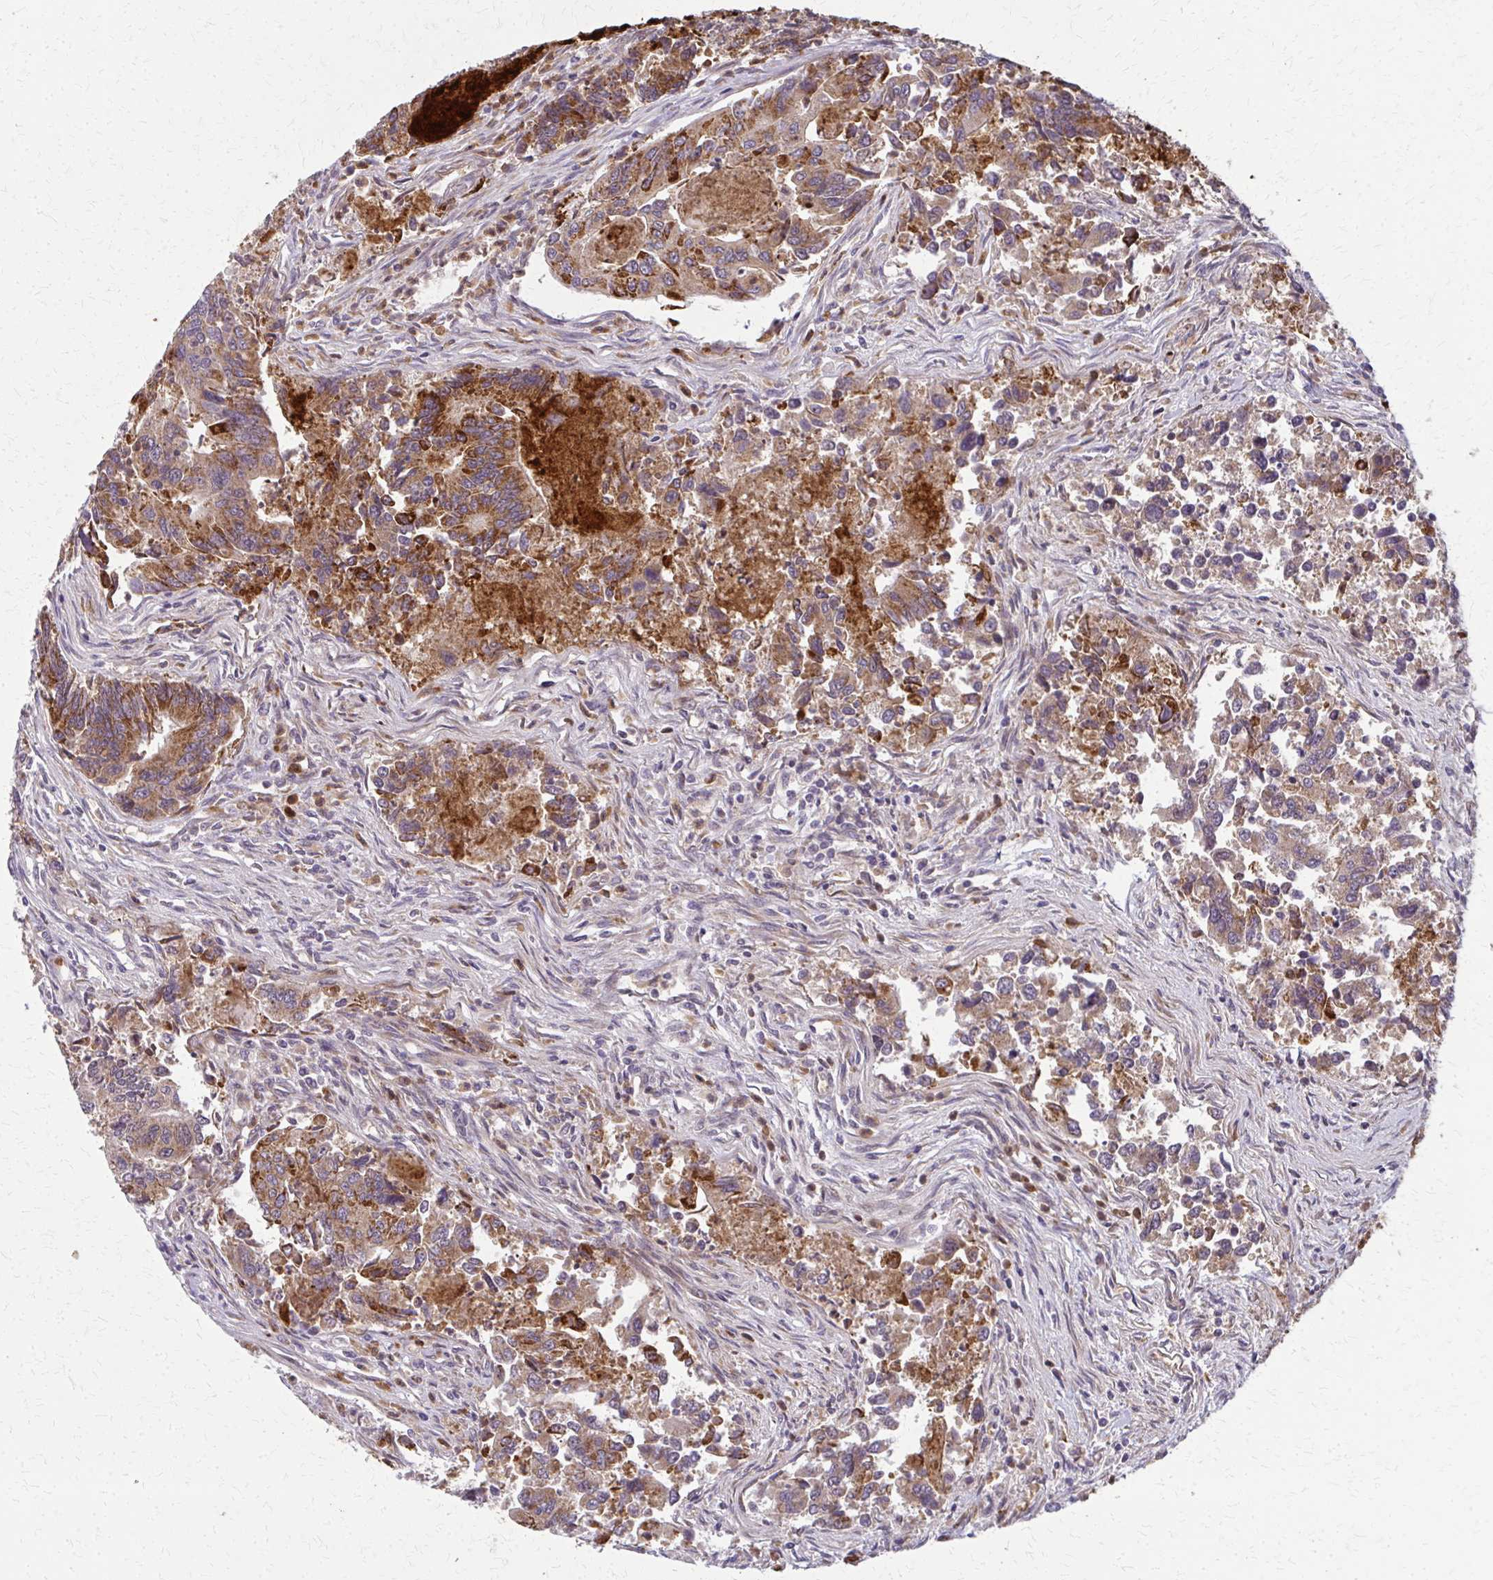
{"staining": {"intensity": "moderate", "quantity": ">75%", "location": "cytoplasmic/membranous"}, "tissue": "colorectal cancer", "cell_type": "Tumor cells", "image_type": "cancer", "snomed": [{"axis": "morphology", "description": "Adenocarcinoma, NOS"}, {"axis": "topography", "description": "Colon"}], "caption": "Immunohistochemistry staining of adenocarcinoma (colorectal), which shows medium levels of moderate cytoplasmic/membranous expression in about >75% of tumor cells indicating moderate cytoplasmic/membranous protein staining. The staining was performed using DAB (3,3'-diaminobenzidine) (brown) for protein detection and nuclei were counterstained in hematoxylin (blue).", "gene": "MCCC1", "patient": {"sex": "female", "age": 67}}